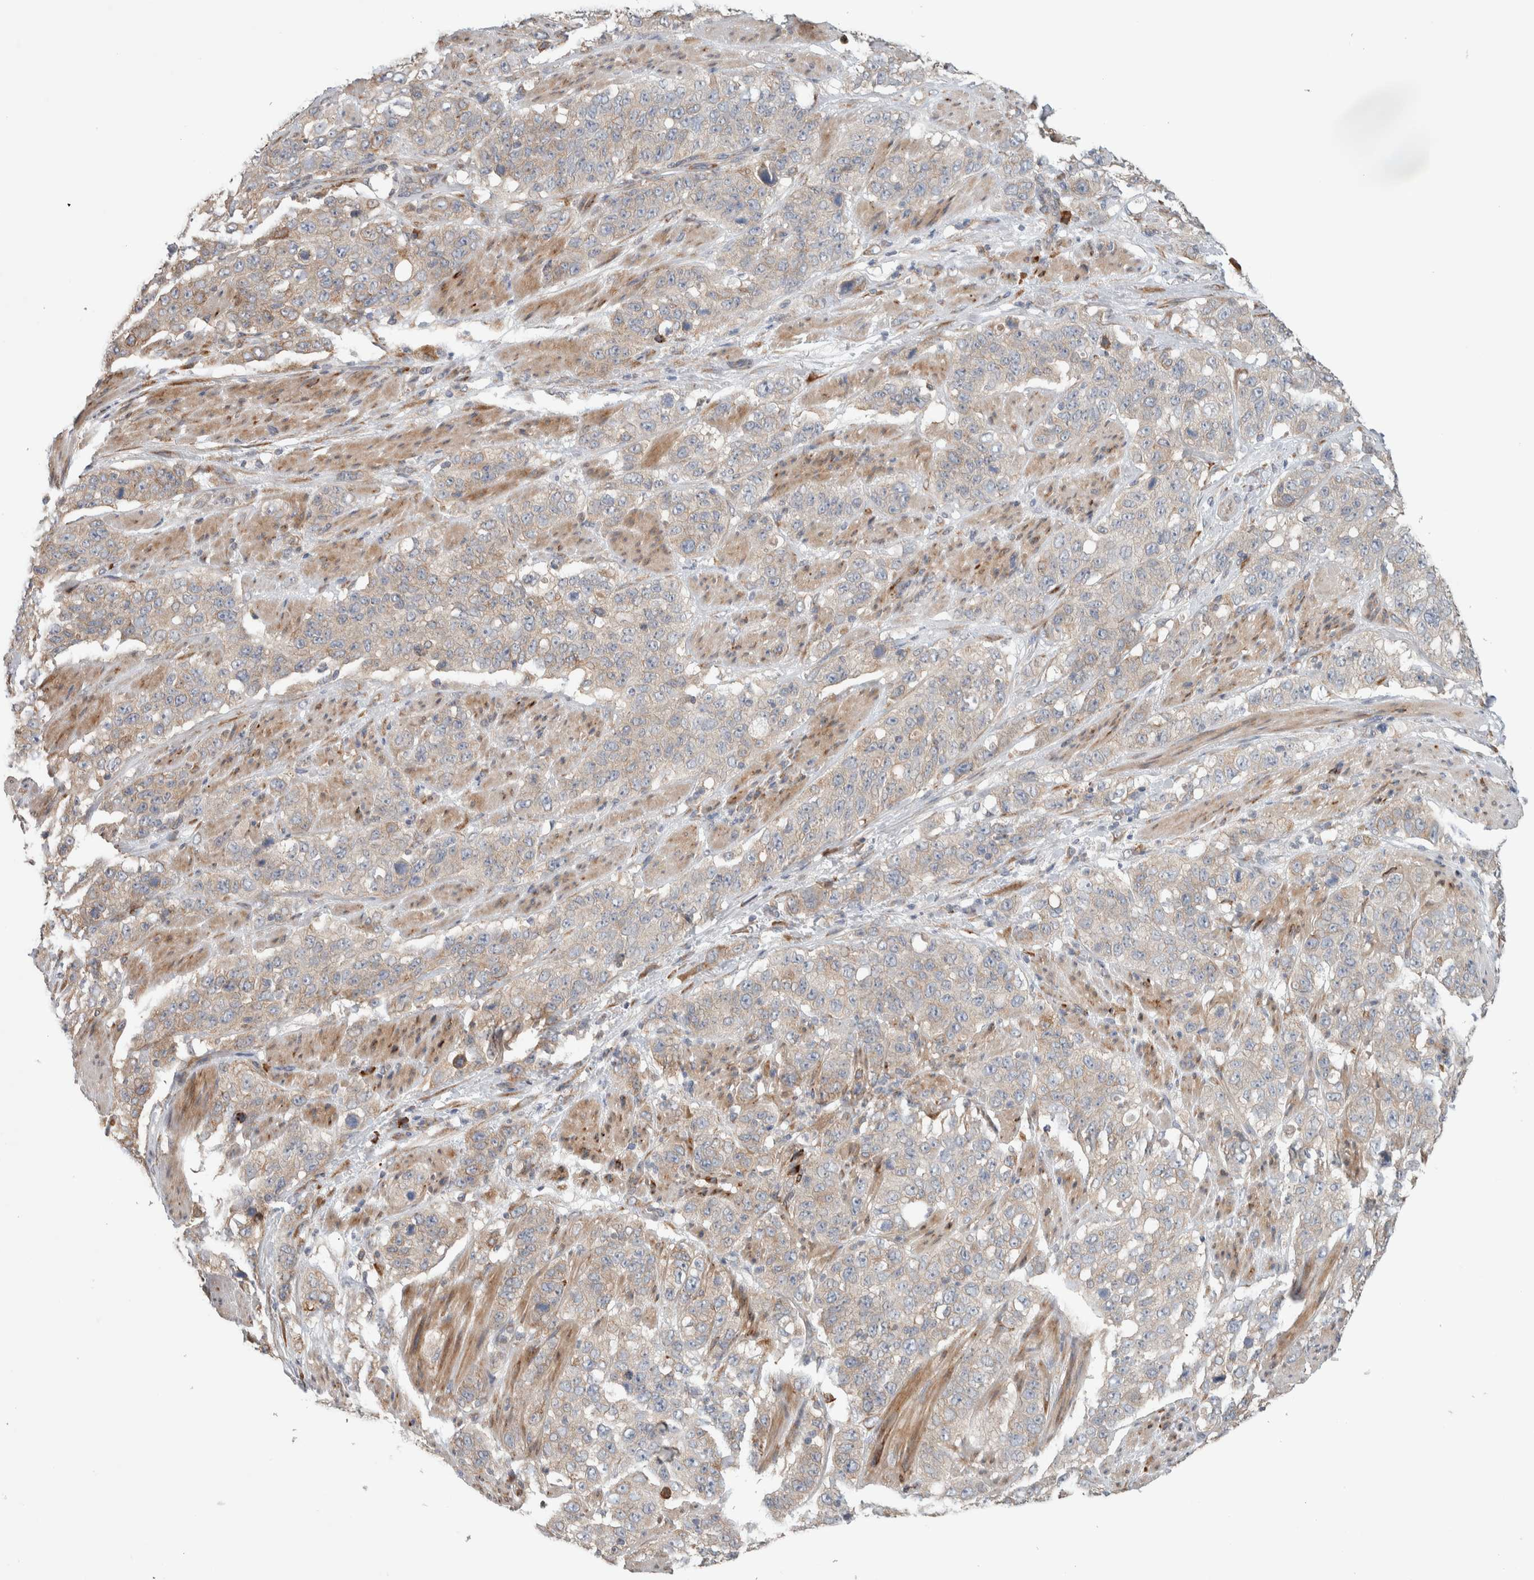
{"staining": {"intensity": "weak", "quantity": "25%-75%", "location": "cytoplasmic/membranous"}, "tissue": "stomach cancer", "cell_type": "Tumor cells", "image_type": "cancer", "snomed": [{"axis": "morphology", "description": "Adenocarcinoma, NOS"}, {"axis": "topography", "description": "Stomach"}], "caption": "Brown immunohistochemical staining in human stomach adenocarcinoma displays weak cytoplasmic/membranous expression in about 25%-75% of tumor cells.", "gene": "ADCY8", "patient": {"sex": "male", "age": 48}}